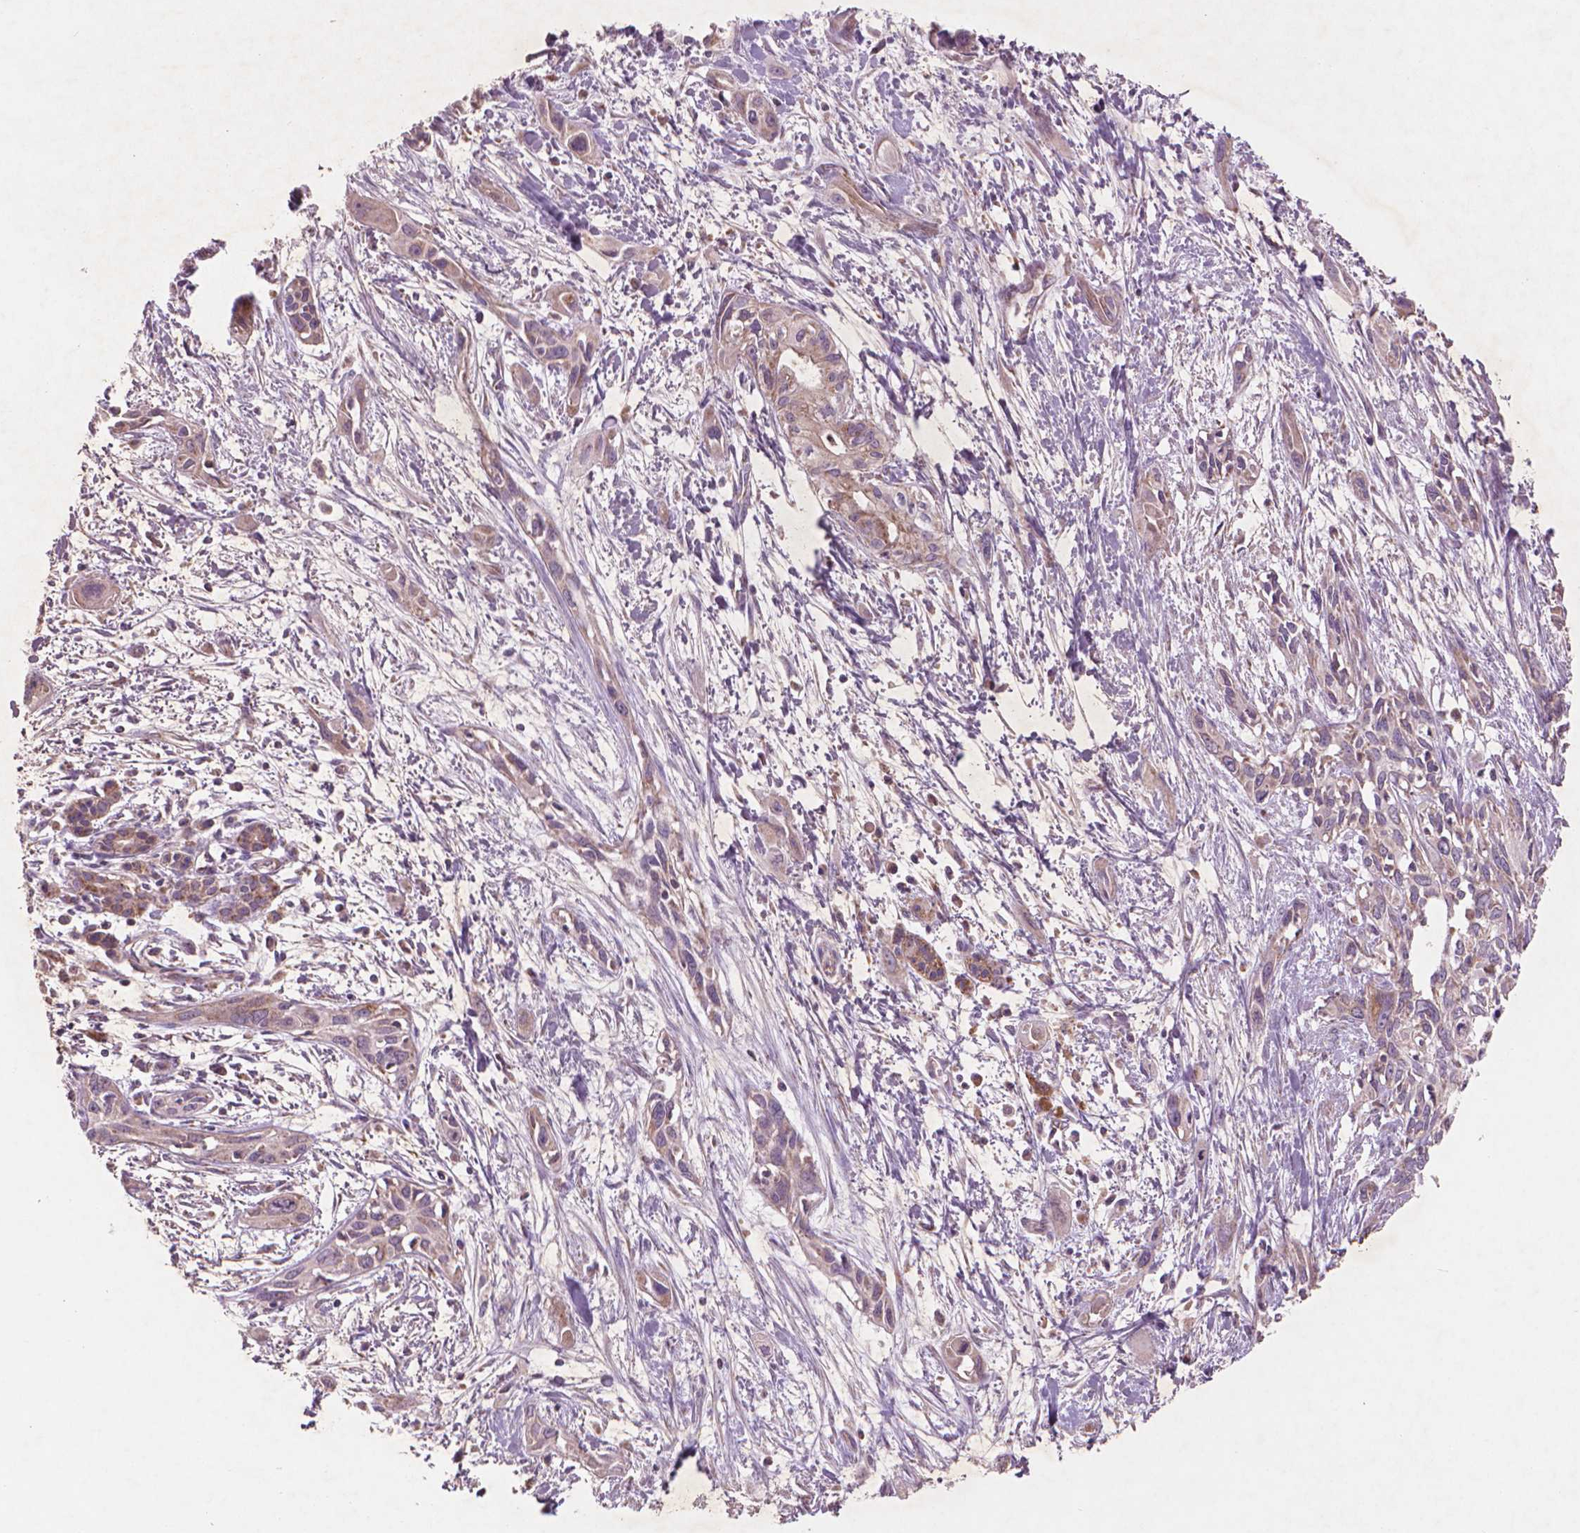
{"staining": {"intensity": "weak", "quantity": "25%-75%", "location": "cytoplasmic/membranous"}, "tissue": "pancreatic cancer", "cell_type": "Tumor cells", "image_type": "cancer", "snomed": [{"axis": "morphology", "description": "Adenocarcinoma, NOS"}, {"axis": "topography", "description": "Pancreas"}], "caption": "Human adenocarcinoma (pancreatic) stained for a protein (brown) exhibits weak cytoplasmic/membranous positive positivity in about 25%-75% of tumor cells.", "gene": "NLRX1", "patient": {"sex": "female", "age": 55}}